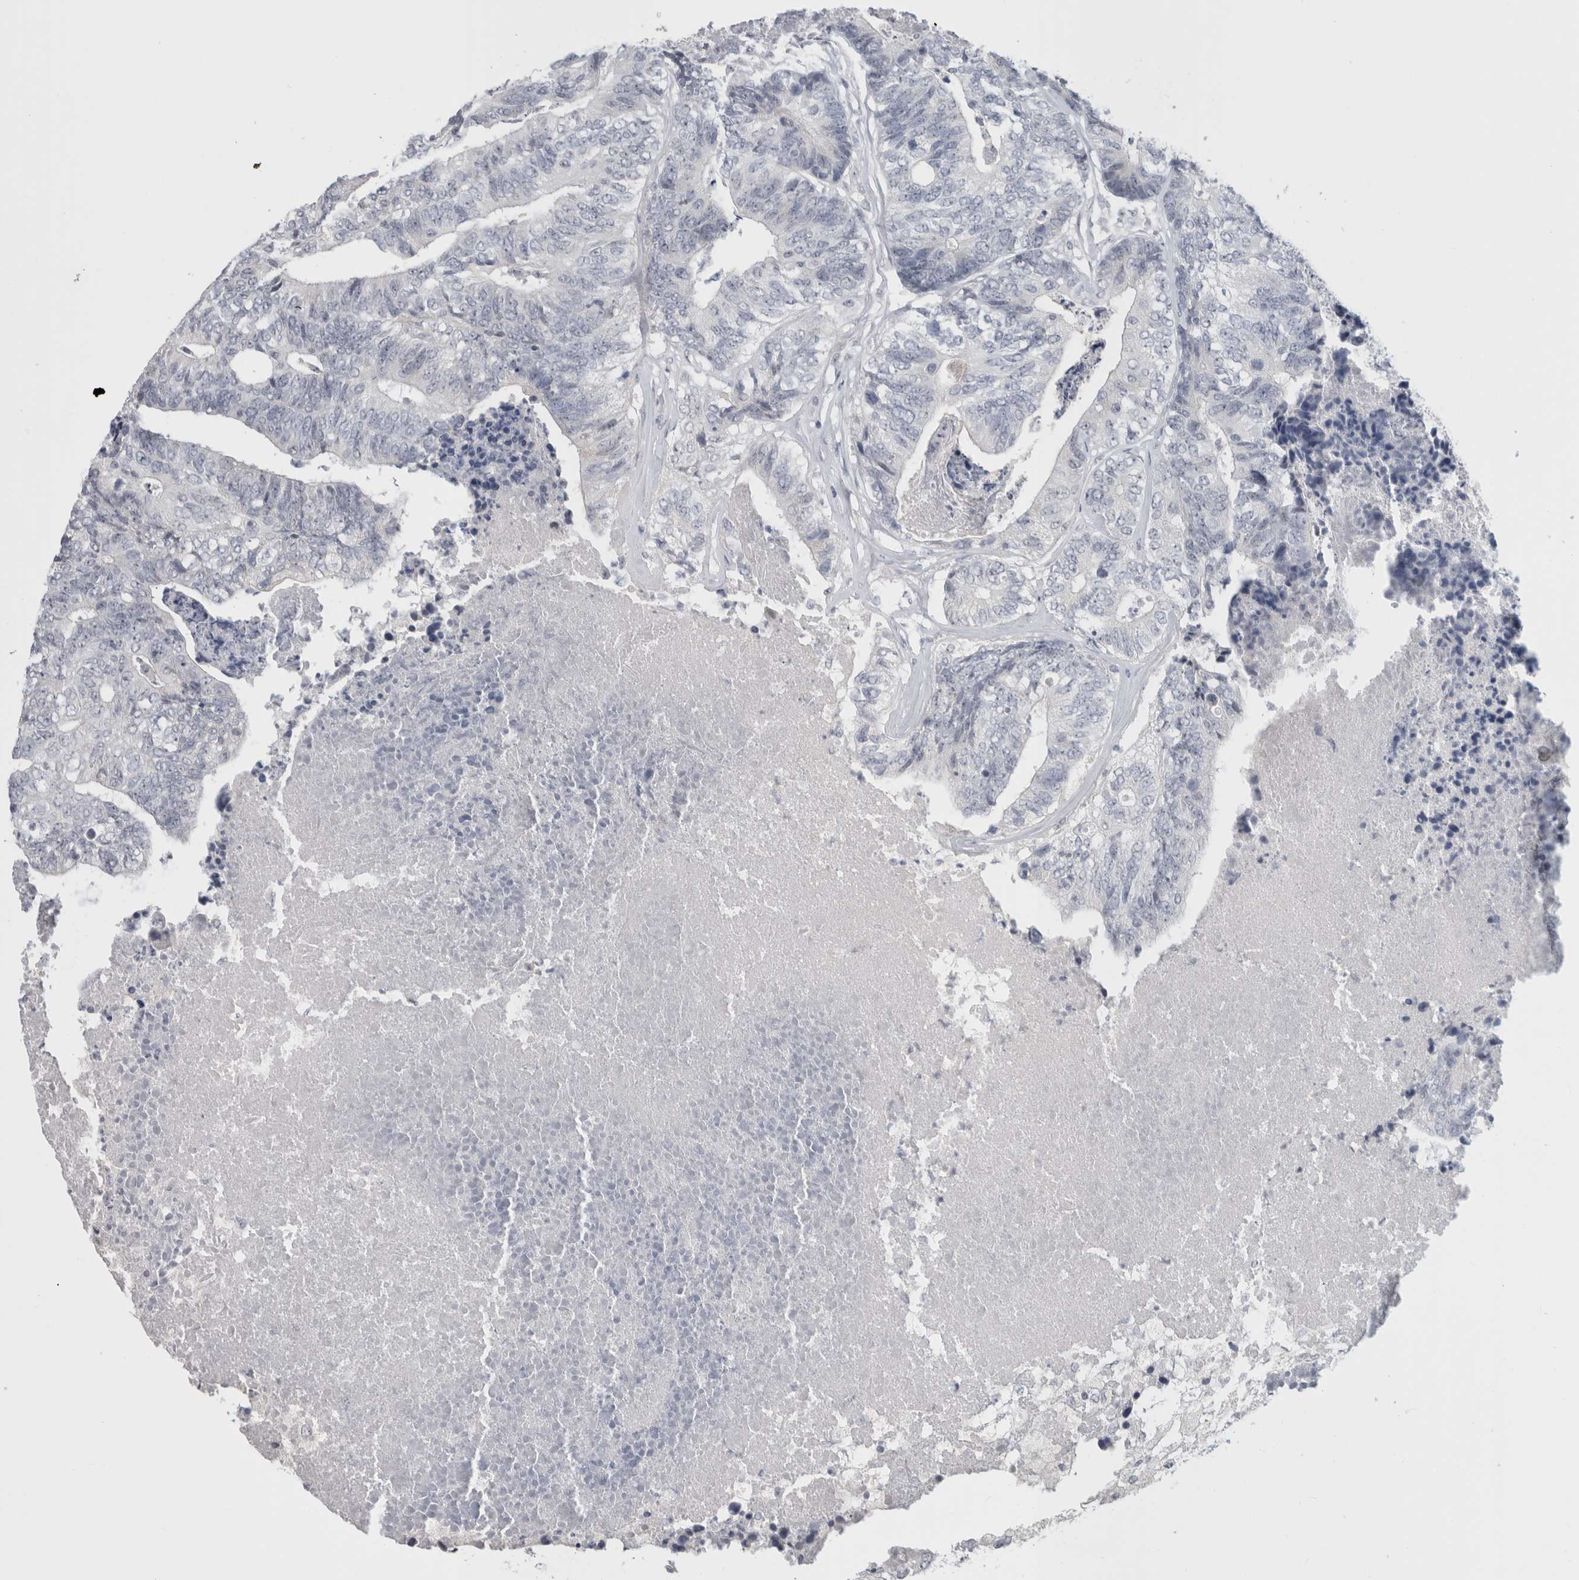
{"staining": {"intensity": "negative", "quantity": "none", "location": "none"}, "tissue": "colorectal cancer", "cell_type": "Tumor cells", "image_type": "cancer", "snomed": [{"axis": "morphology", "description": "Adenocarcinoma, NOS"}, {"axis": "topography", "description": "Colon"}], "caption": "The micrograph reveals no significant staining in tumor cells of adenocarcinoma (colorectal).", "gene": "FMR1NB", "patient": {"sex": "female", "age": 67}}